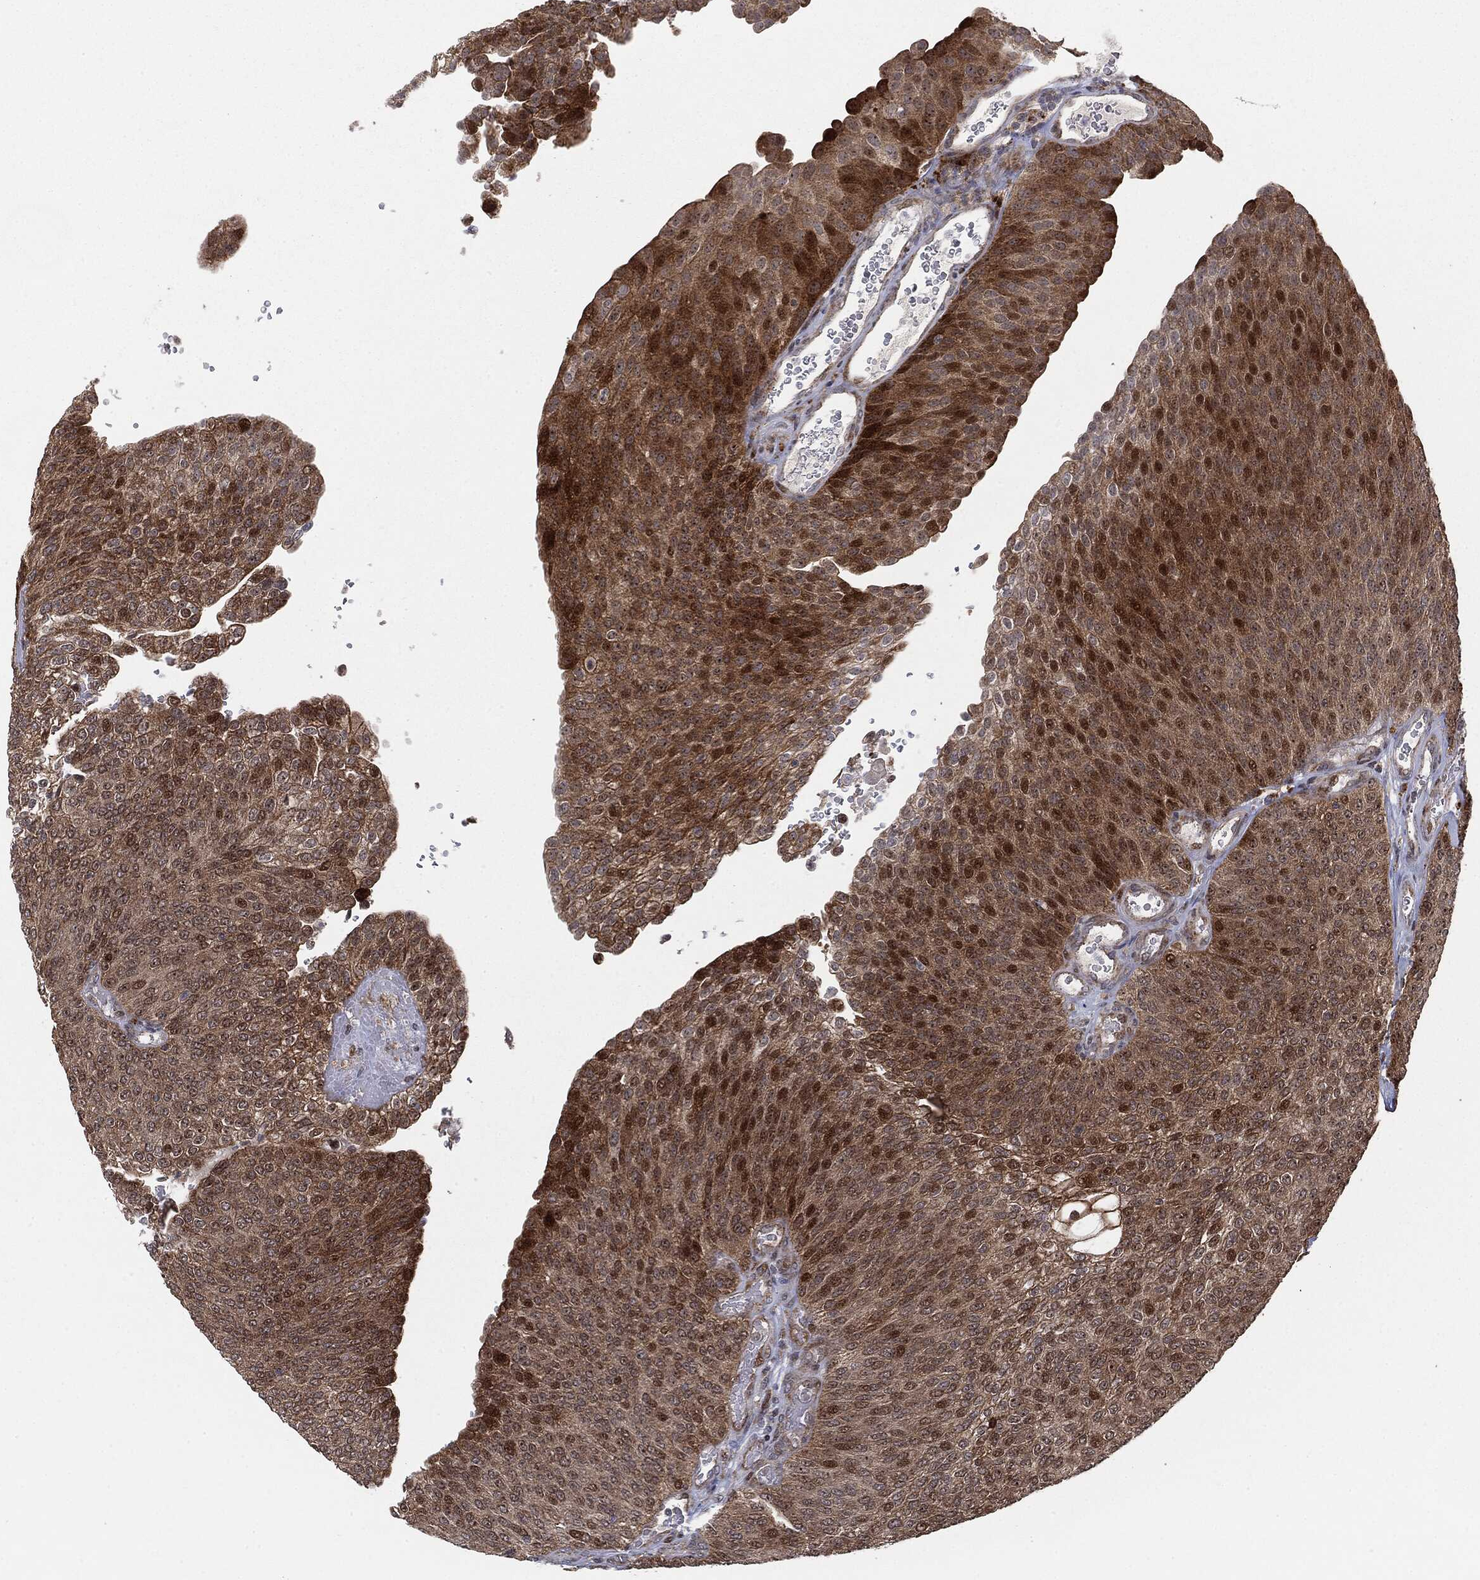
{"staining": {"intensity": "moderate", "quantity": "25%-75%", "location": "cytoplasmic/membranous,nuclear"}, "tissue": "urothelial cancer", "cell_type": "Tumor cells", "image_type": "cancer", "snomed": [{"axis": "morphology", "description": "Urothelial carcinoma, High grade"}, {"axis": "topography", "description": "Urinary bladder"}], "caption": "Urothelial cancer was stained to show a protein in brown. There is medium levels of moderate cytoplasmic/membranous and nuclear positivity in approximately 25%-75% of tumor cells. The staining was performed using DAB (3,3'-diaminobenzidine) to visualize the protein expression in brown, while the nuclei were stained in blue with hematoxylin (Magnification: 20x).", "gene": "PTEN", "patient": {"sex": "female", "age": 79}}